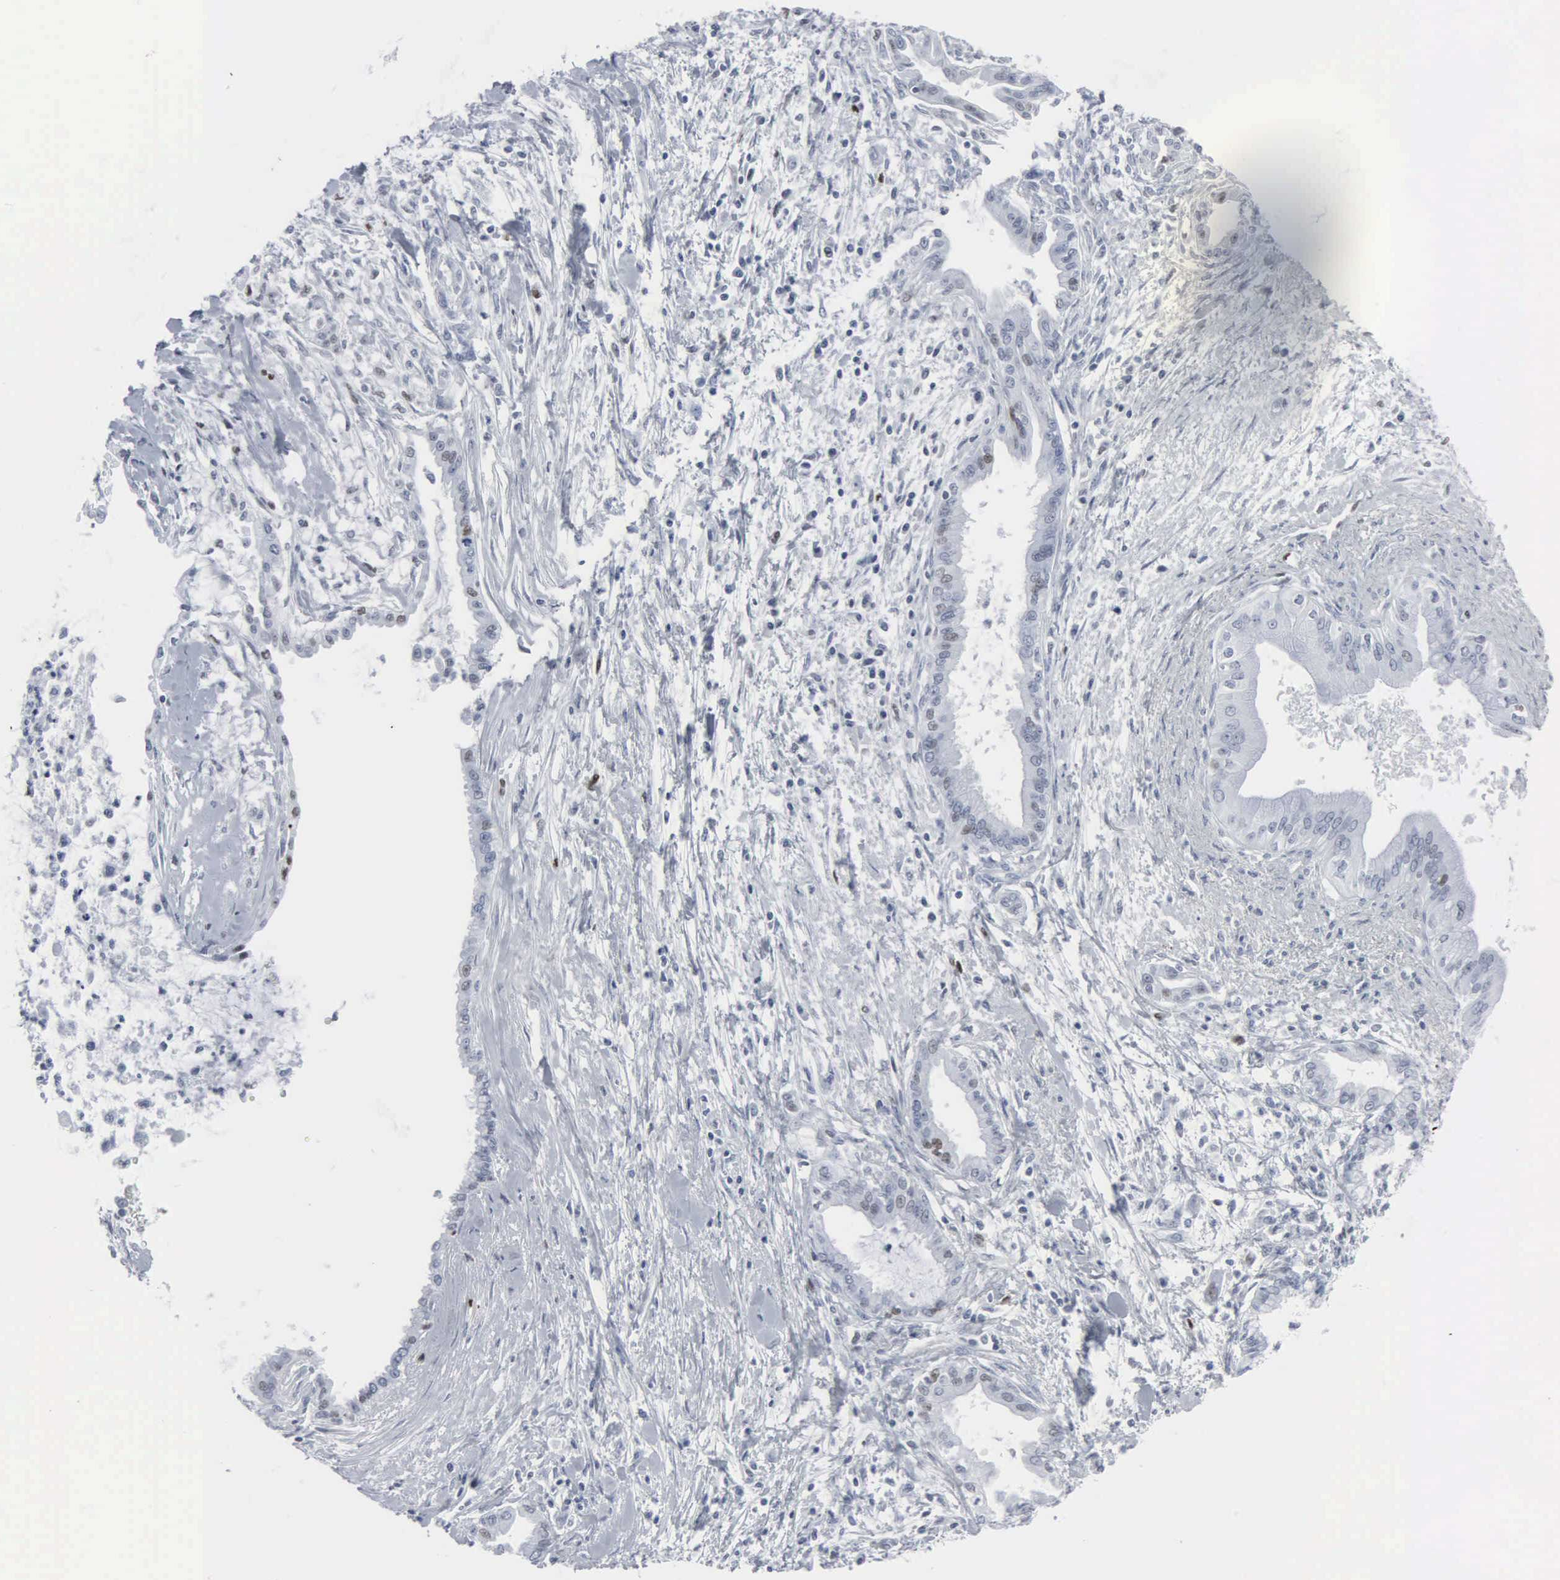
{"staining": {"intensity": "negative", "quantity": "none", "location": "none"}, "tissue": "pancreatic cancer", "cell_type": "Tumor cells", "image_type": "cancer", "snomed": [{"axis": "morphology", "description": "Adenocarcinoma, NOS"}, {"axis": "topography", "description": "Pancreas"}], "caption": "Tumor cells show no significant protein expression in adenocarcinoma (pancreatic).", "gene": "CCND3", "patient": {"sex": "female", "age": 64}}